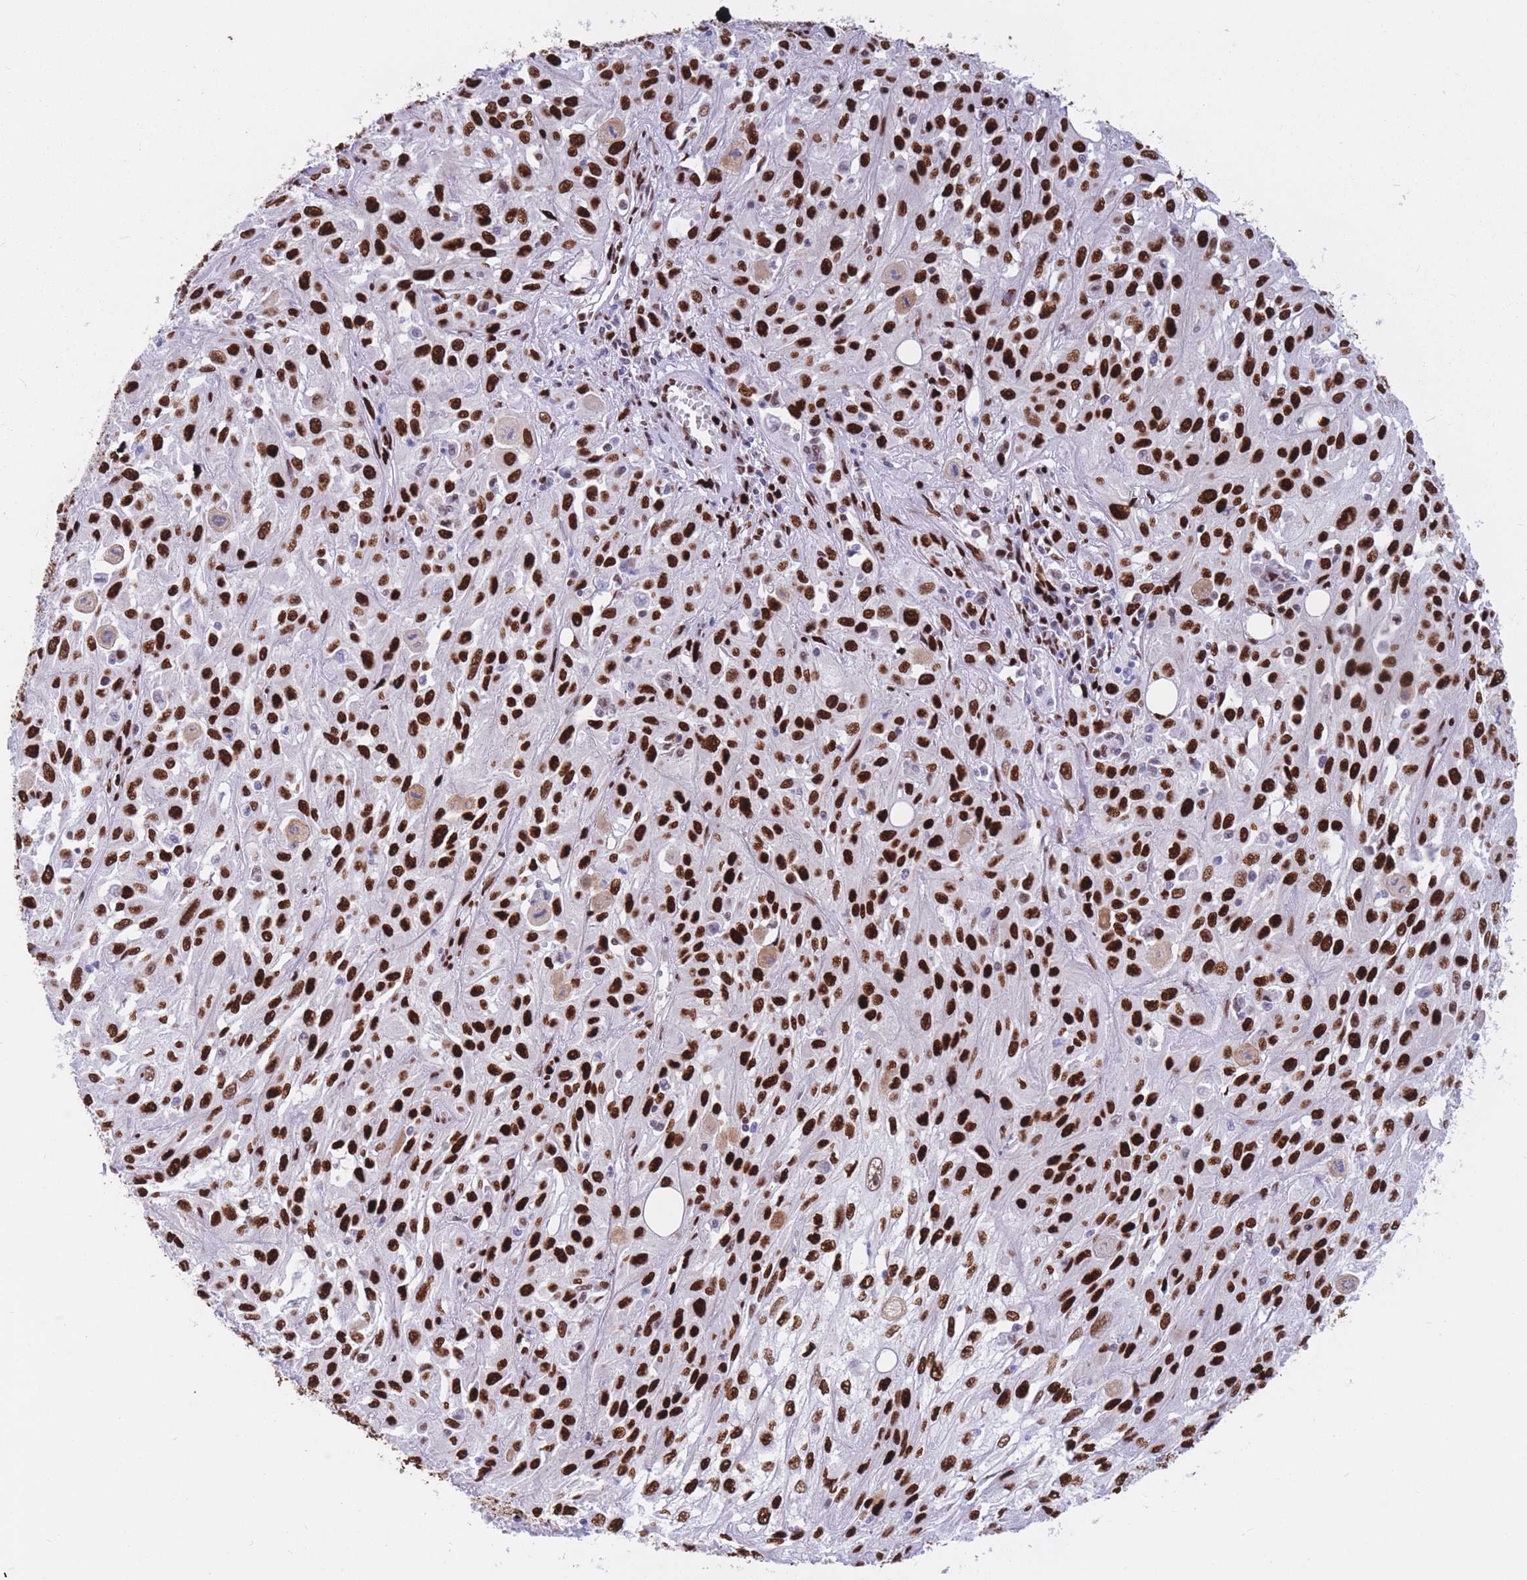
{"staining": {"intensity": "strong", "quantity": ">75%", "location": "nuclear"}, "tissue": "skin cancer", "cell_type": "Tumor cells", "image_type": "cancer", "snomed": [{"axis": "morphology", "description": "Squamous cell carcinoma, NOS"}, {"axis": "morphology", "description": "Squamous cell carcinoma, metastatic, NOS"}, {"axis": "topography", "description": "Skin"}, {"axis": "topography", "description": "Lymph node"}], "caption": "Squamous cell carcinoma (skin) stained for a protein demonstrates strong nuclear positivity in tumor cells.", "gene": "NASP", "patient": {"sex": "male", "age": 75}}